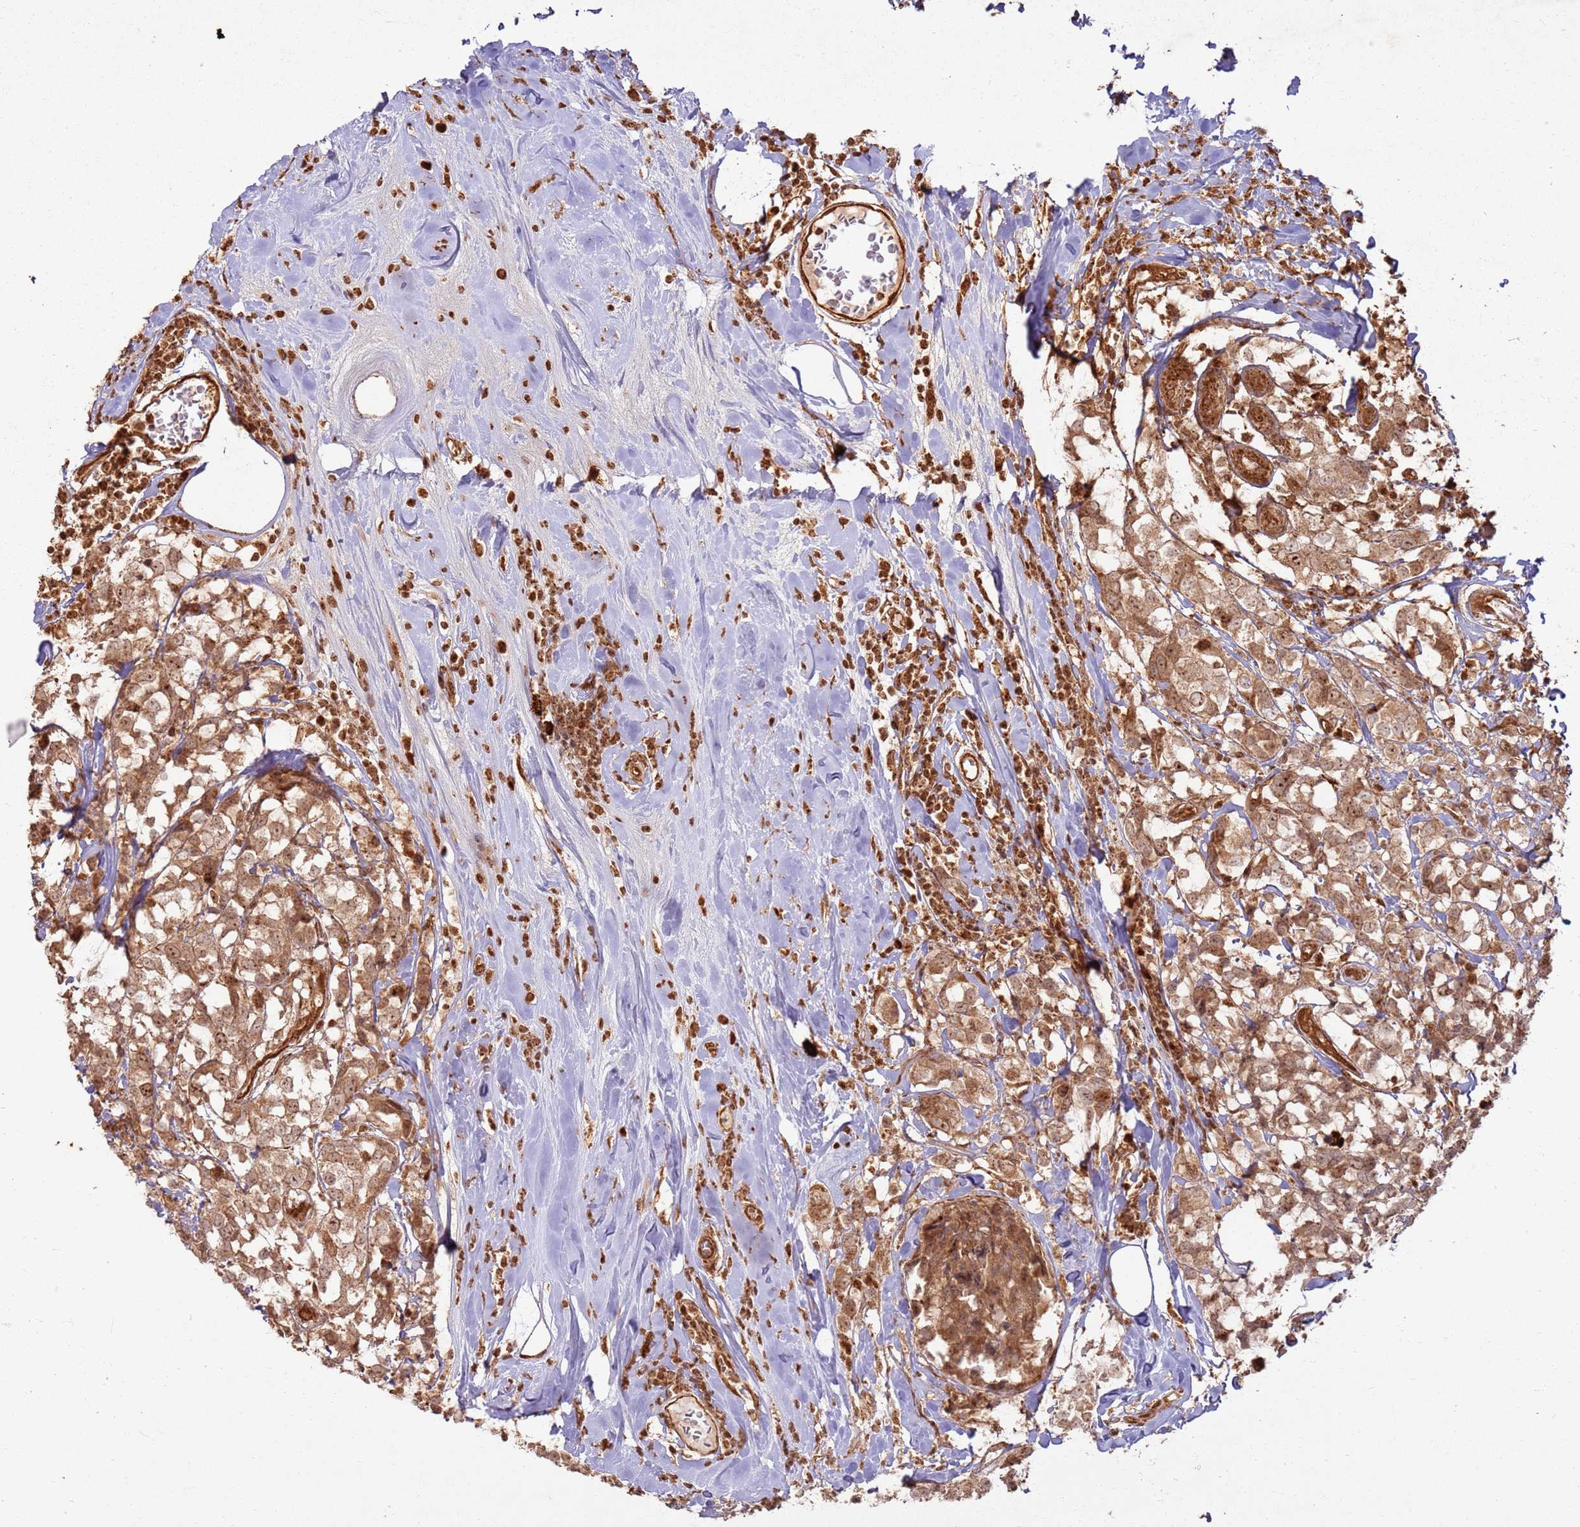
{"staining": {"intensity": "moderate", "quantity": ">75%", "location": "cytoplasmic/membranous,nuclear"}, "tissue": "breast cancer", "cell_type": "Tumor cells", "image_type": "cancer", "snomed": [{"axis": "morphology", "description": "Lobular carcinoma"}, {"axis": "topography", "description": "Breast"}], "caption": "Human breast lobular carcinoma stained for a protein (brown) shows moderate cytoplasmic/membranous and nuclear positive expression in approximately >75% of tumor cells.", "gene": "TBC1D13", "patient": {"sex": "female", "age": 59}}